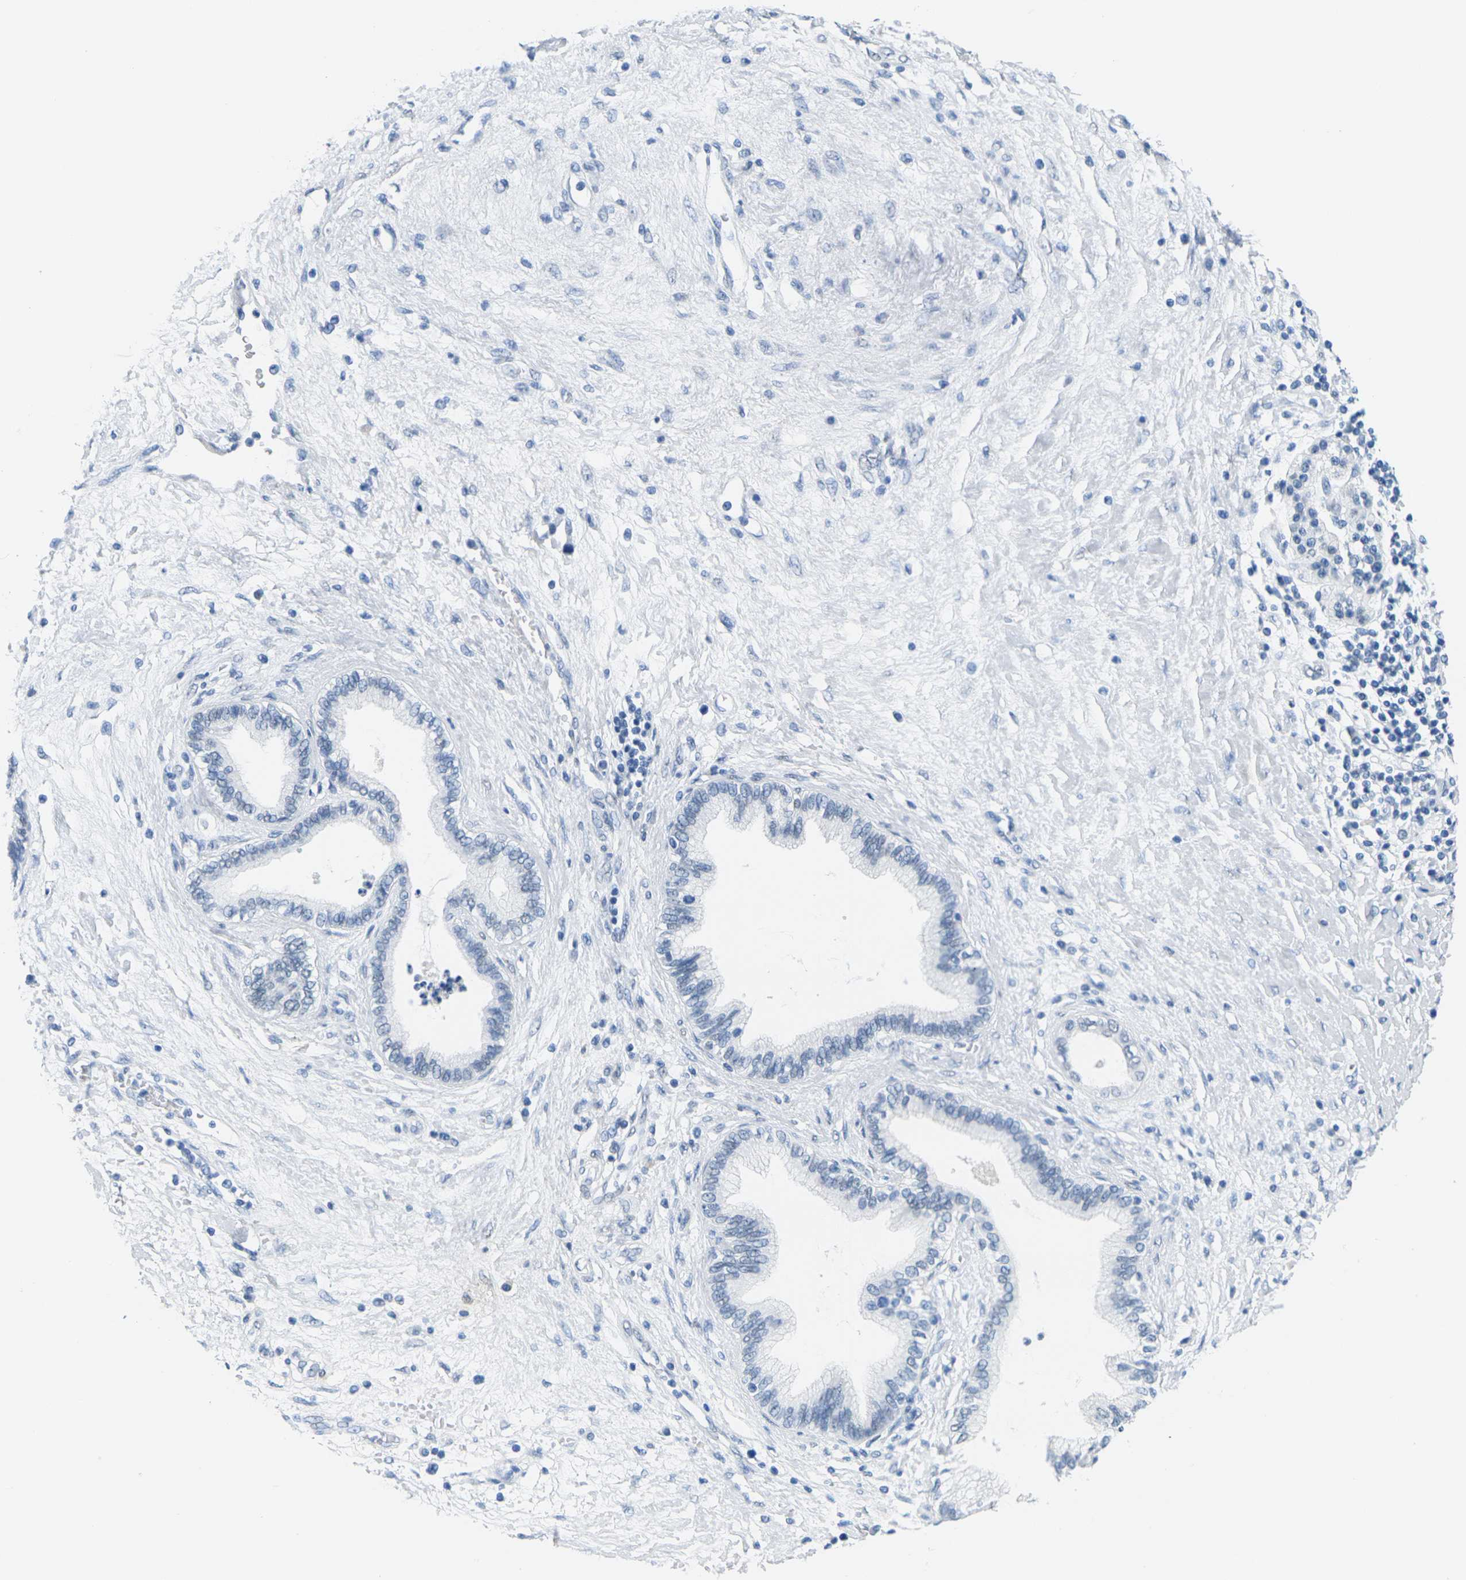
{"staining": {"intensity": "negative", "quantity": "none", "location": "none"}, "tissue": "pancreatic cancer", "cell_type": "Tumor cells", "image_type": "cancer", "snomed": [{"axis": "morphology", "description": "Adenocarcinoma, NOS"}, {"axis": "topography", "description": "Pancreas"}], "caption": "Immunohistochemistry histopathology image of human adenocarcinoma (pancreatic) stained for a protein (brown), which reveals no positivity in tumor cells. (IHC, brightfield microscopy, high magnification).", "gene": "CTAG1A", "patient": {"sex": "female", "age": 70}}